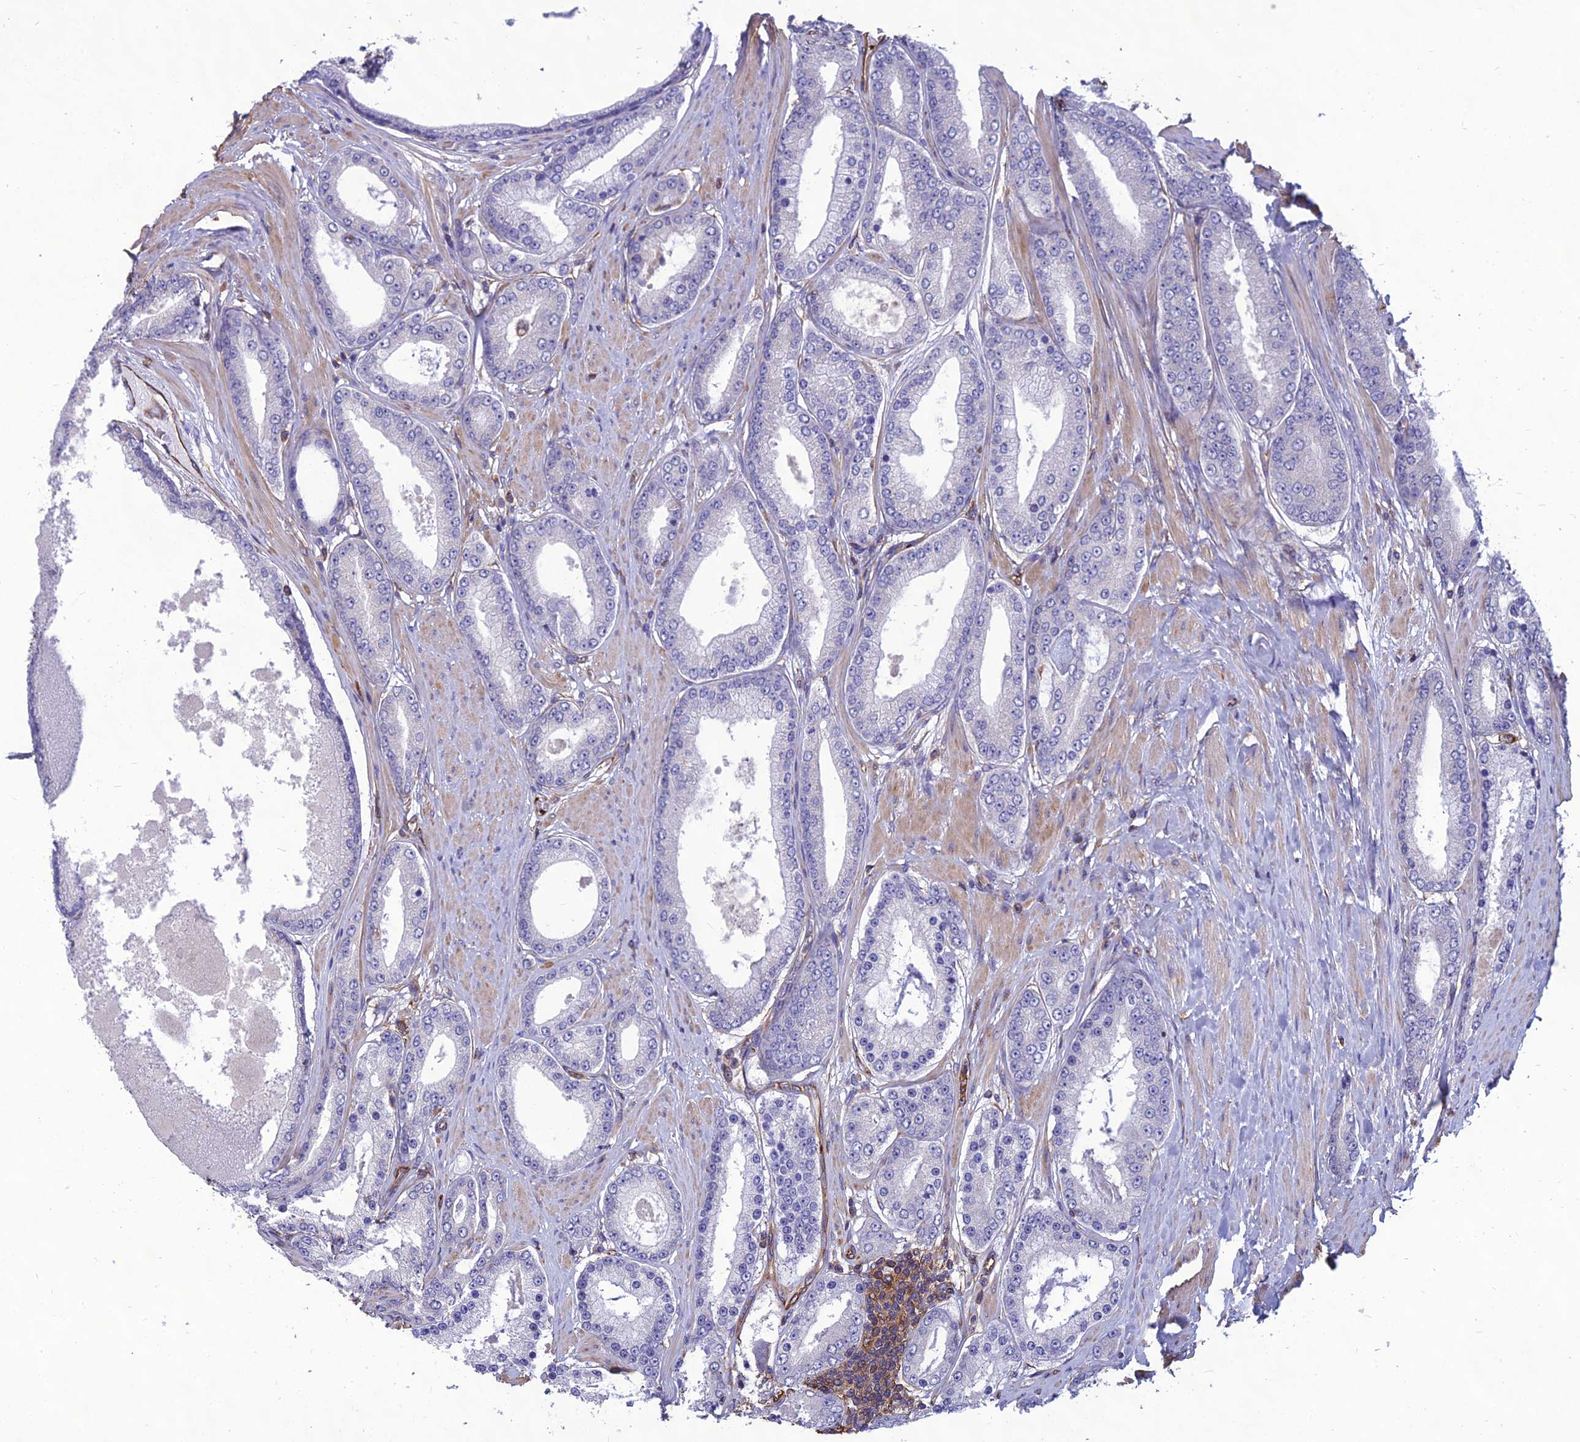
{"staining": {"intensity": "negative", "quantity": "none", "location": "none"}, "tissue": "prostate cancer", "cell_type": "Tumor cells", "image_type": "cancer", "snomed": [{"axis": "morphology", "description": "Adenocarcinoma, High grade"}, {"axis": "topography", "description": "Prostate"}], "caption": "High power microscopy histopathology image of an immunohistochemistry micrograph of prostate cancer, revealing no significant expression in tumor cells.", "gene": "PSMD11", "patient": {"sex": "male", "age": 59}}